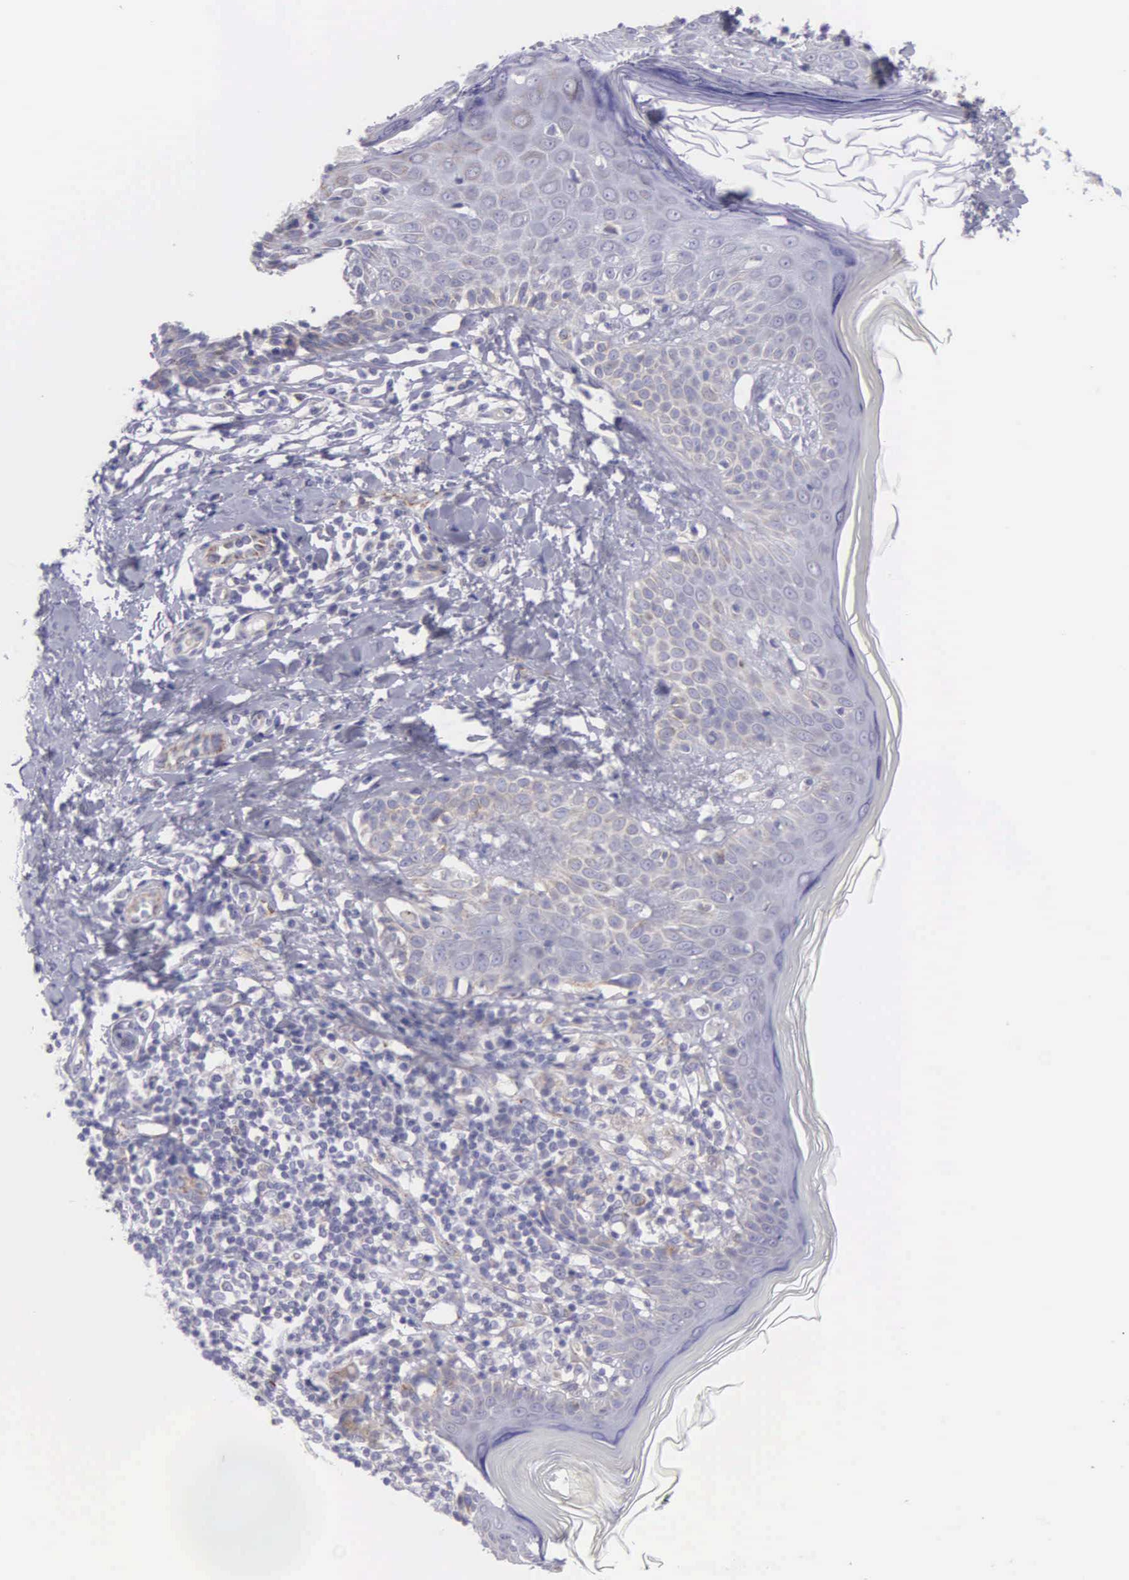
{"staining": {"intensity": "weak", "quantity": "25%-75%", "location": "cytoplasmic/membranous"}, "tissue": "melanoma", "cell_type": "Tumor cells", "image_type": "cancer", "snomed": [{"axis": "morphology", "description": "Malignant melanoma, NOS"}, {"axis": "topography", "description": "Skin"}], "caption": "The histopathology image displays a brown stain indicating the presence of a protein in the cytoplasmic/membranous of tumor cells in melanoma.", "gene": "SYNJ2BP", "patient": {"sex": "male", "age": 45}}